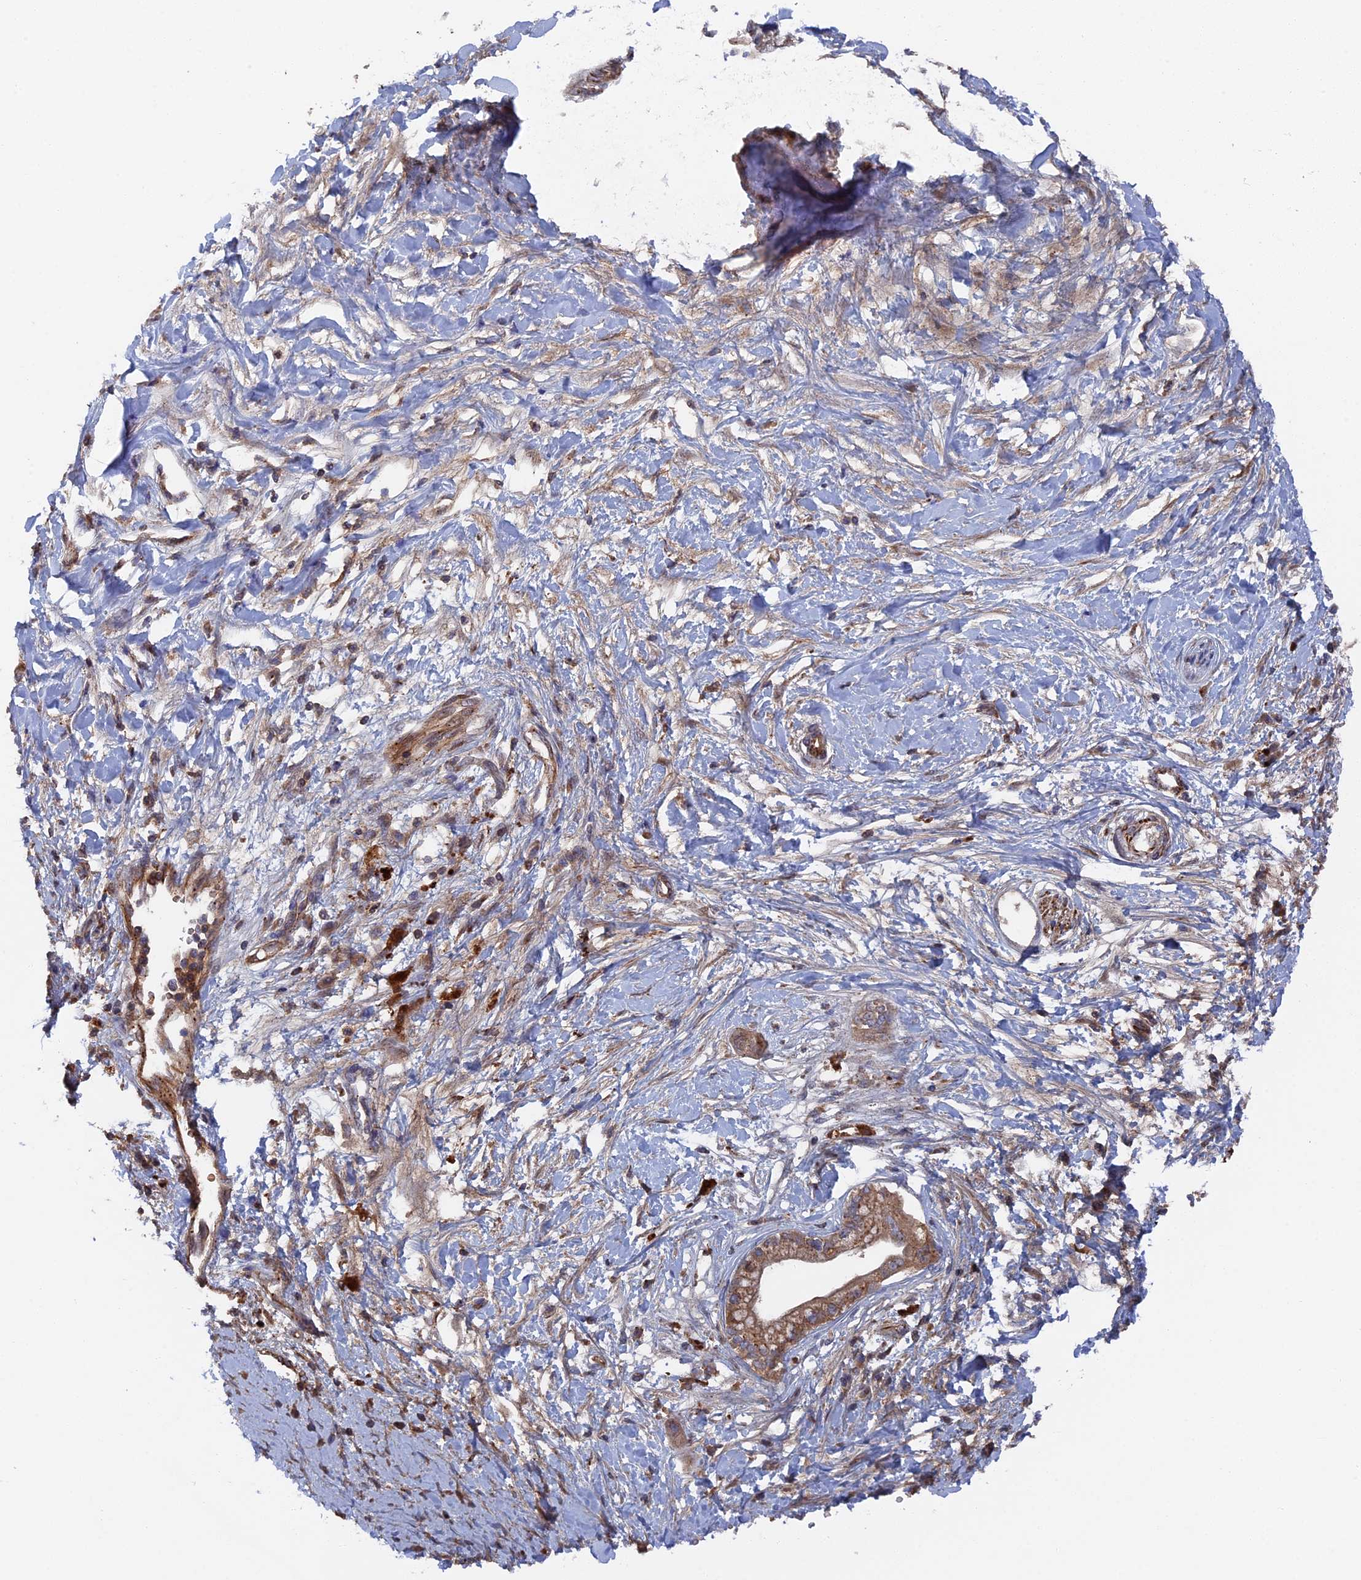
{"staining": {"intensity": "moderate", "quantity": ">75%", "location": "cytoplasmic/membranous"}, "tissue": "pancreatic cancer", "cell_type": "Tumor cells", "image_type": "cancer", "snomed": [{"axis": "morphology", "description": "Adenocarcinoma, NOS"}, {"axis": "topography", "description": "Pancreas"}], "caption": "Tumor cells show medium levels of moderate cytoplasmic/membranous expression in approximately >75% of cells in human pancreatic cancer (adenocarcinoma).", "gene": "SMG9", "patient": {"sex": "male", "age": 68}}